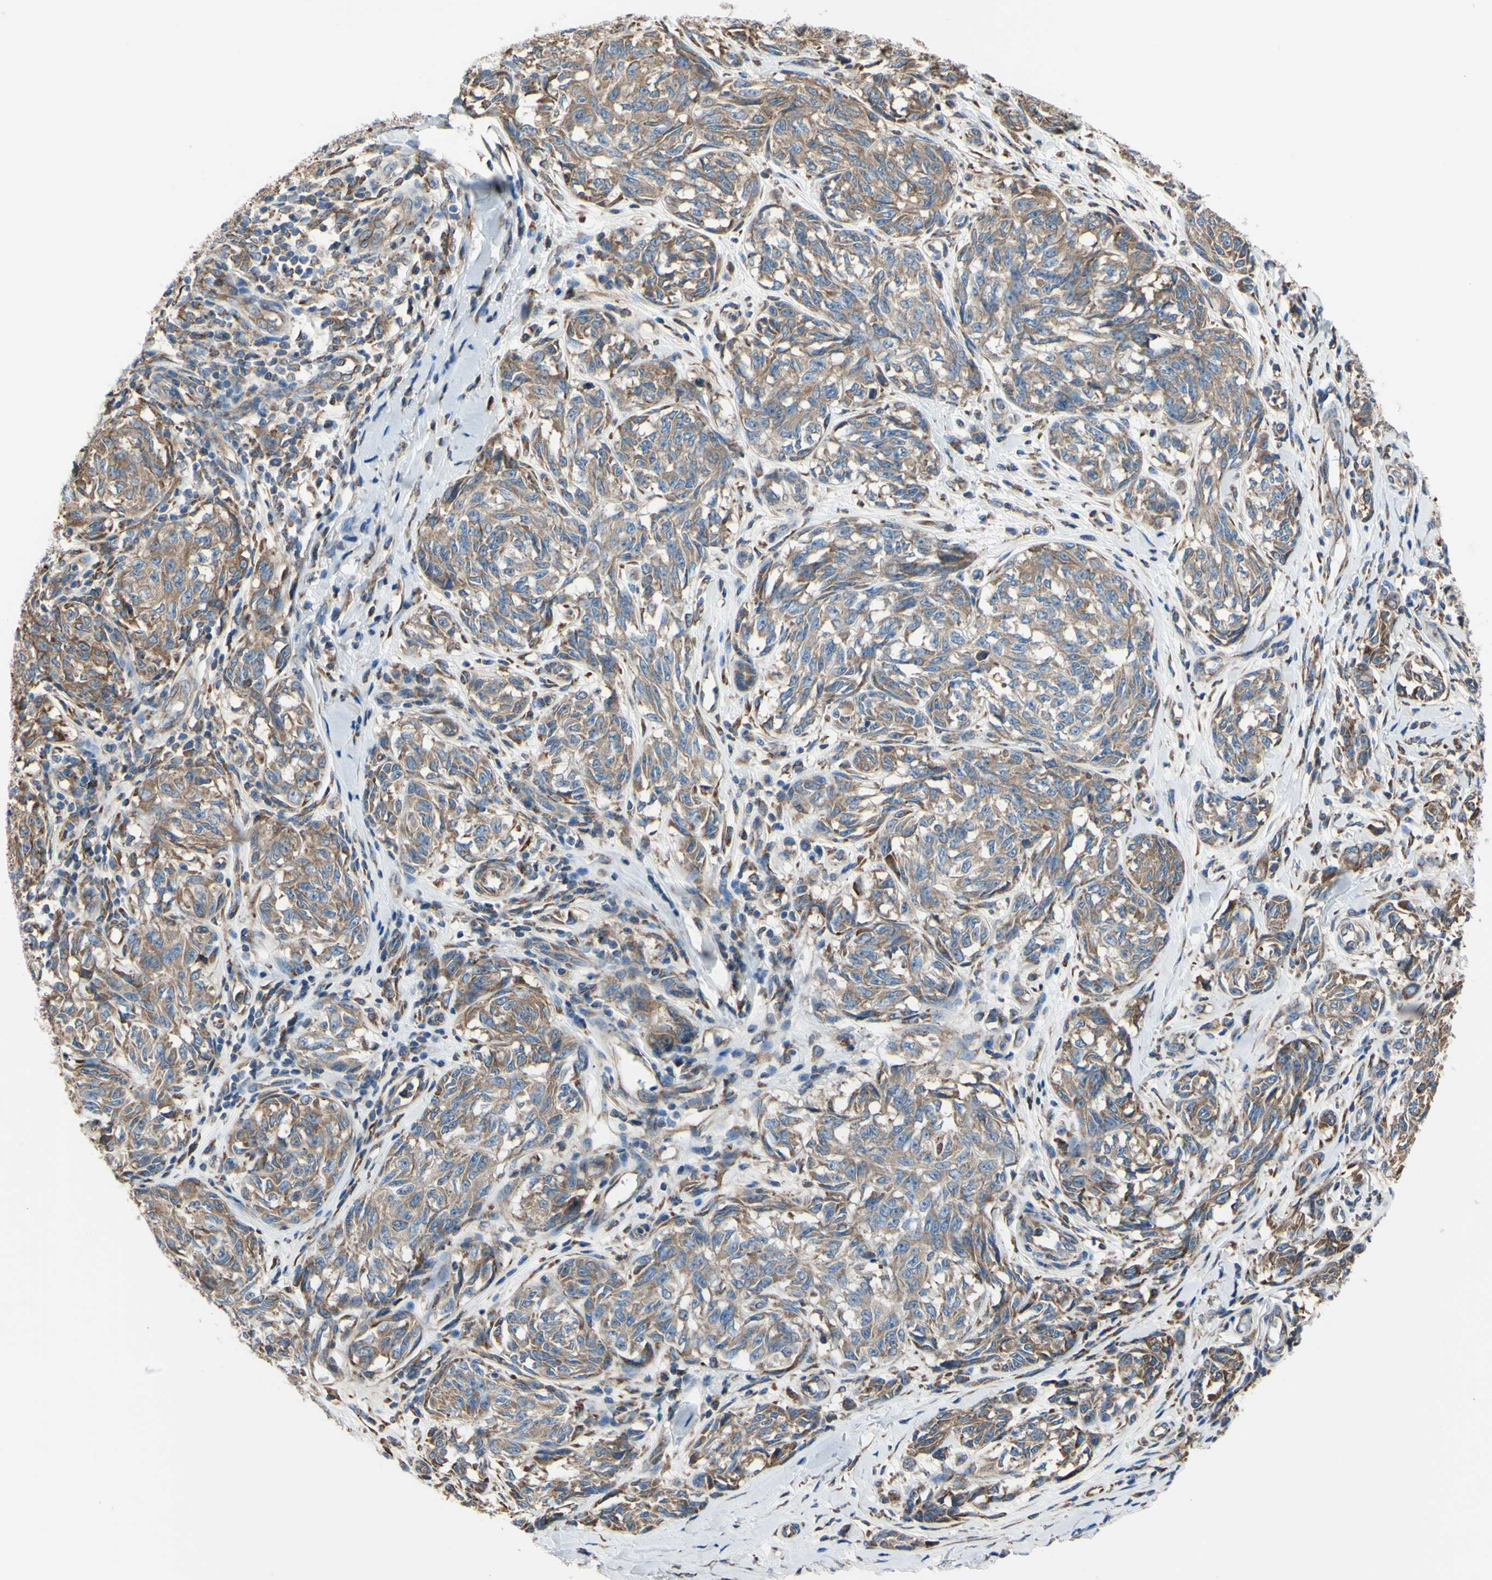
{"staining": {"intensity": "weak", "quantity": ">75%", "location": "cytoplasmic/membranous"}, "tissue": "melanoma", "cell_type": "Tumor cells", "image_type": "cancer", "snomed": [{"axis": "morphology", "description": "Malignant melanoma, NOS"}, {"axis": "topography", "description": "Skin"}], "caption": "Malignant melanoma stained for a protein (brown) reveals weak cytoplasmic/membranous positive expression in about >75% of tumor cells.", "gene": "BMF", "patient": {"sex": "female", "age": 64}}